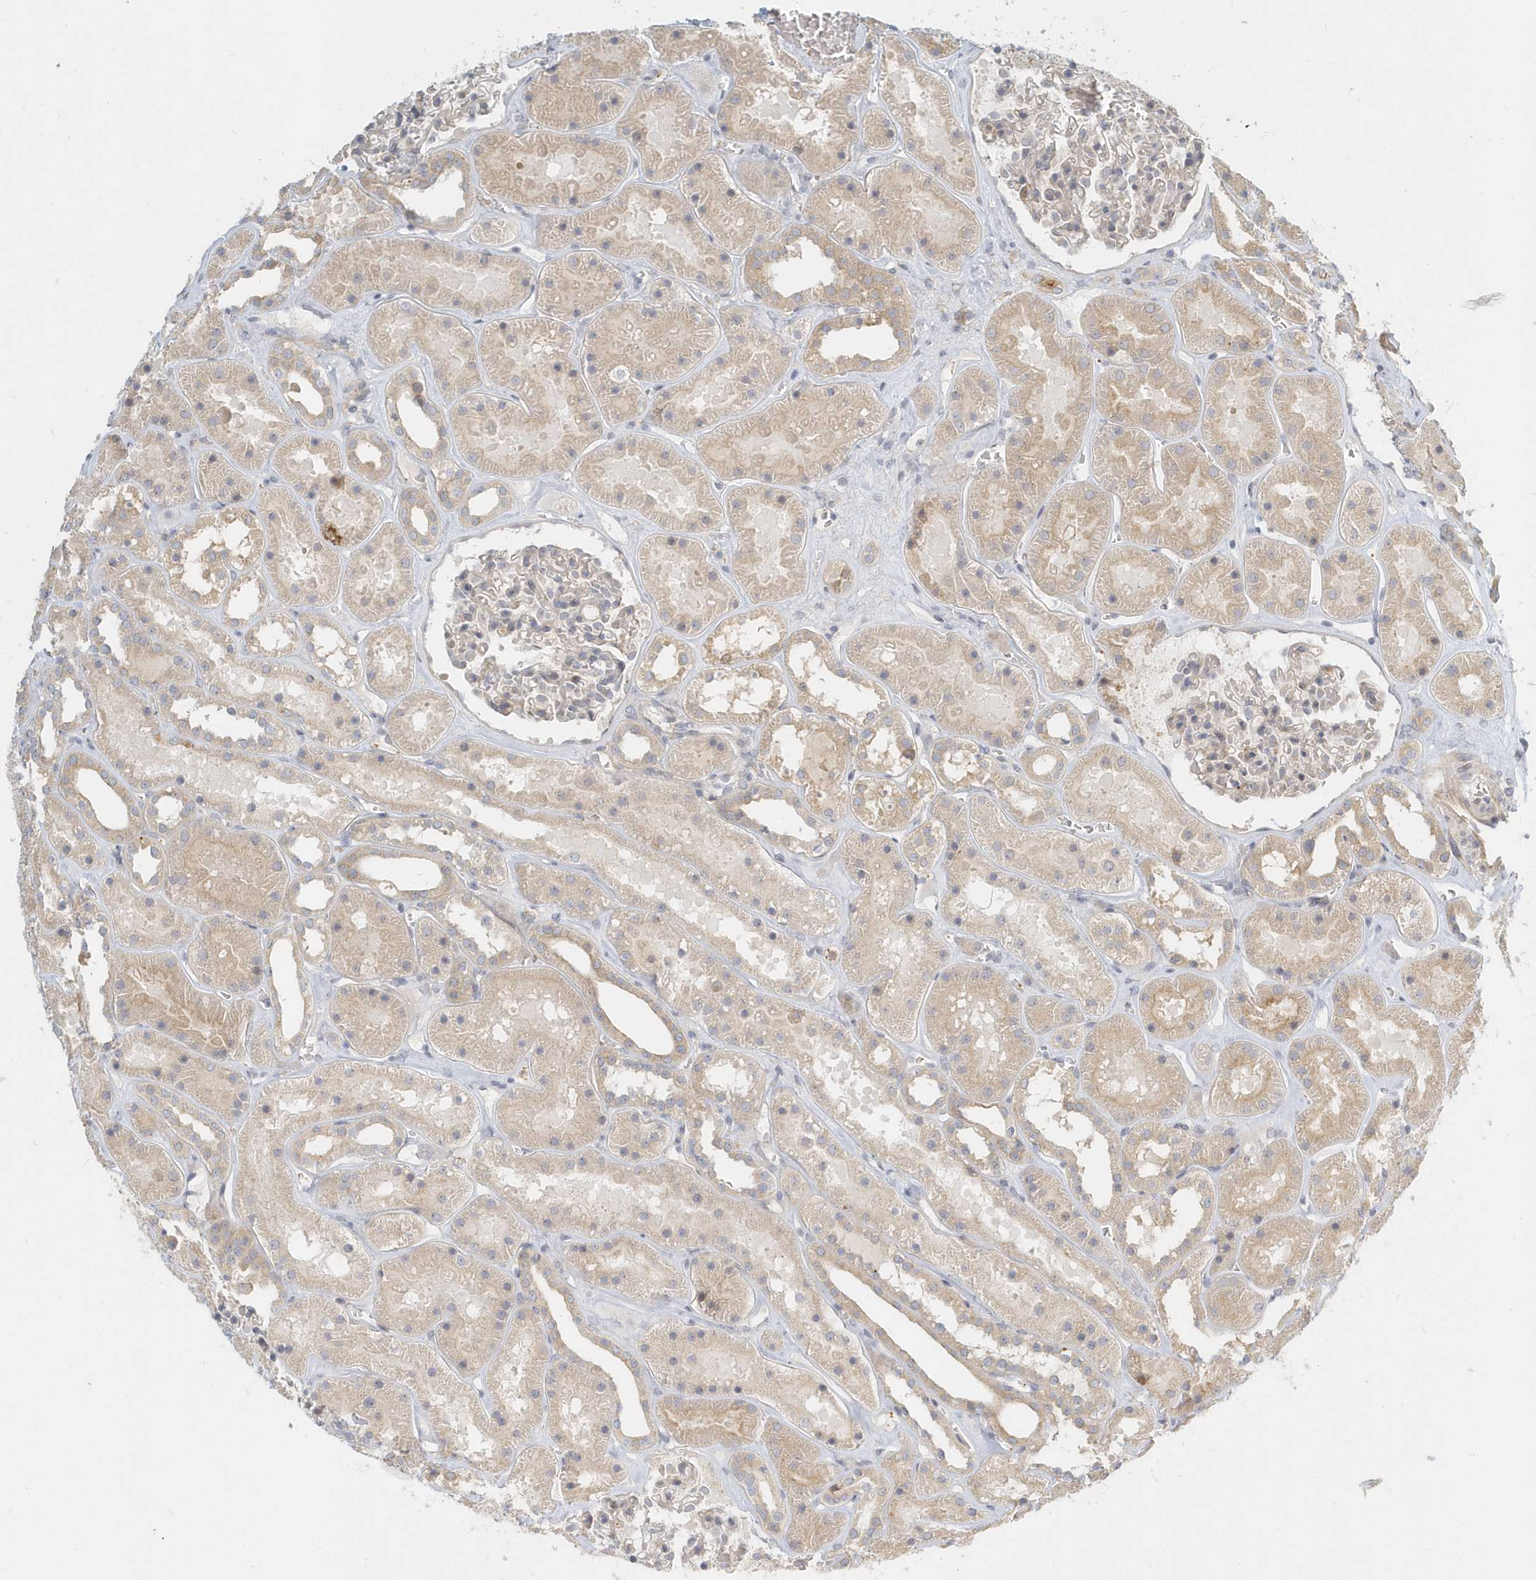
{"staining": {"intensity": "weak", "quantity": "25%-75%", "location": "cytoplasmic/membranous"}, "tissue": "kidney", "cell_type": "Cells in glomeruli", "image_type": "normal", "snomed": [{"axis": "morphology", "description": "Normal tissue, NOS"}, {"axis": "topography", "description": "Kidney"}], "caption": "IHC micrograph of normal kidney stained for a protein (brown), which demonstrates low levels of weak cytoplasmic/membranous expression in approximately 25%-75% of cells in glomeruli.", "gene": "NAPB", "patient": {"sex": "female", "age": 41}}